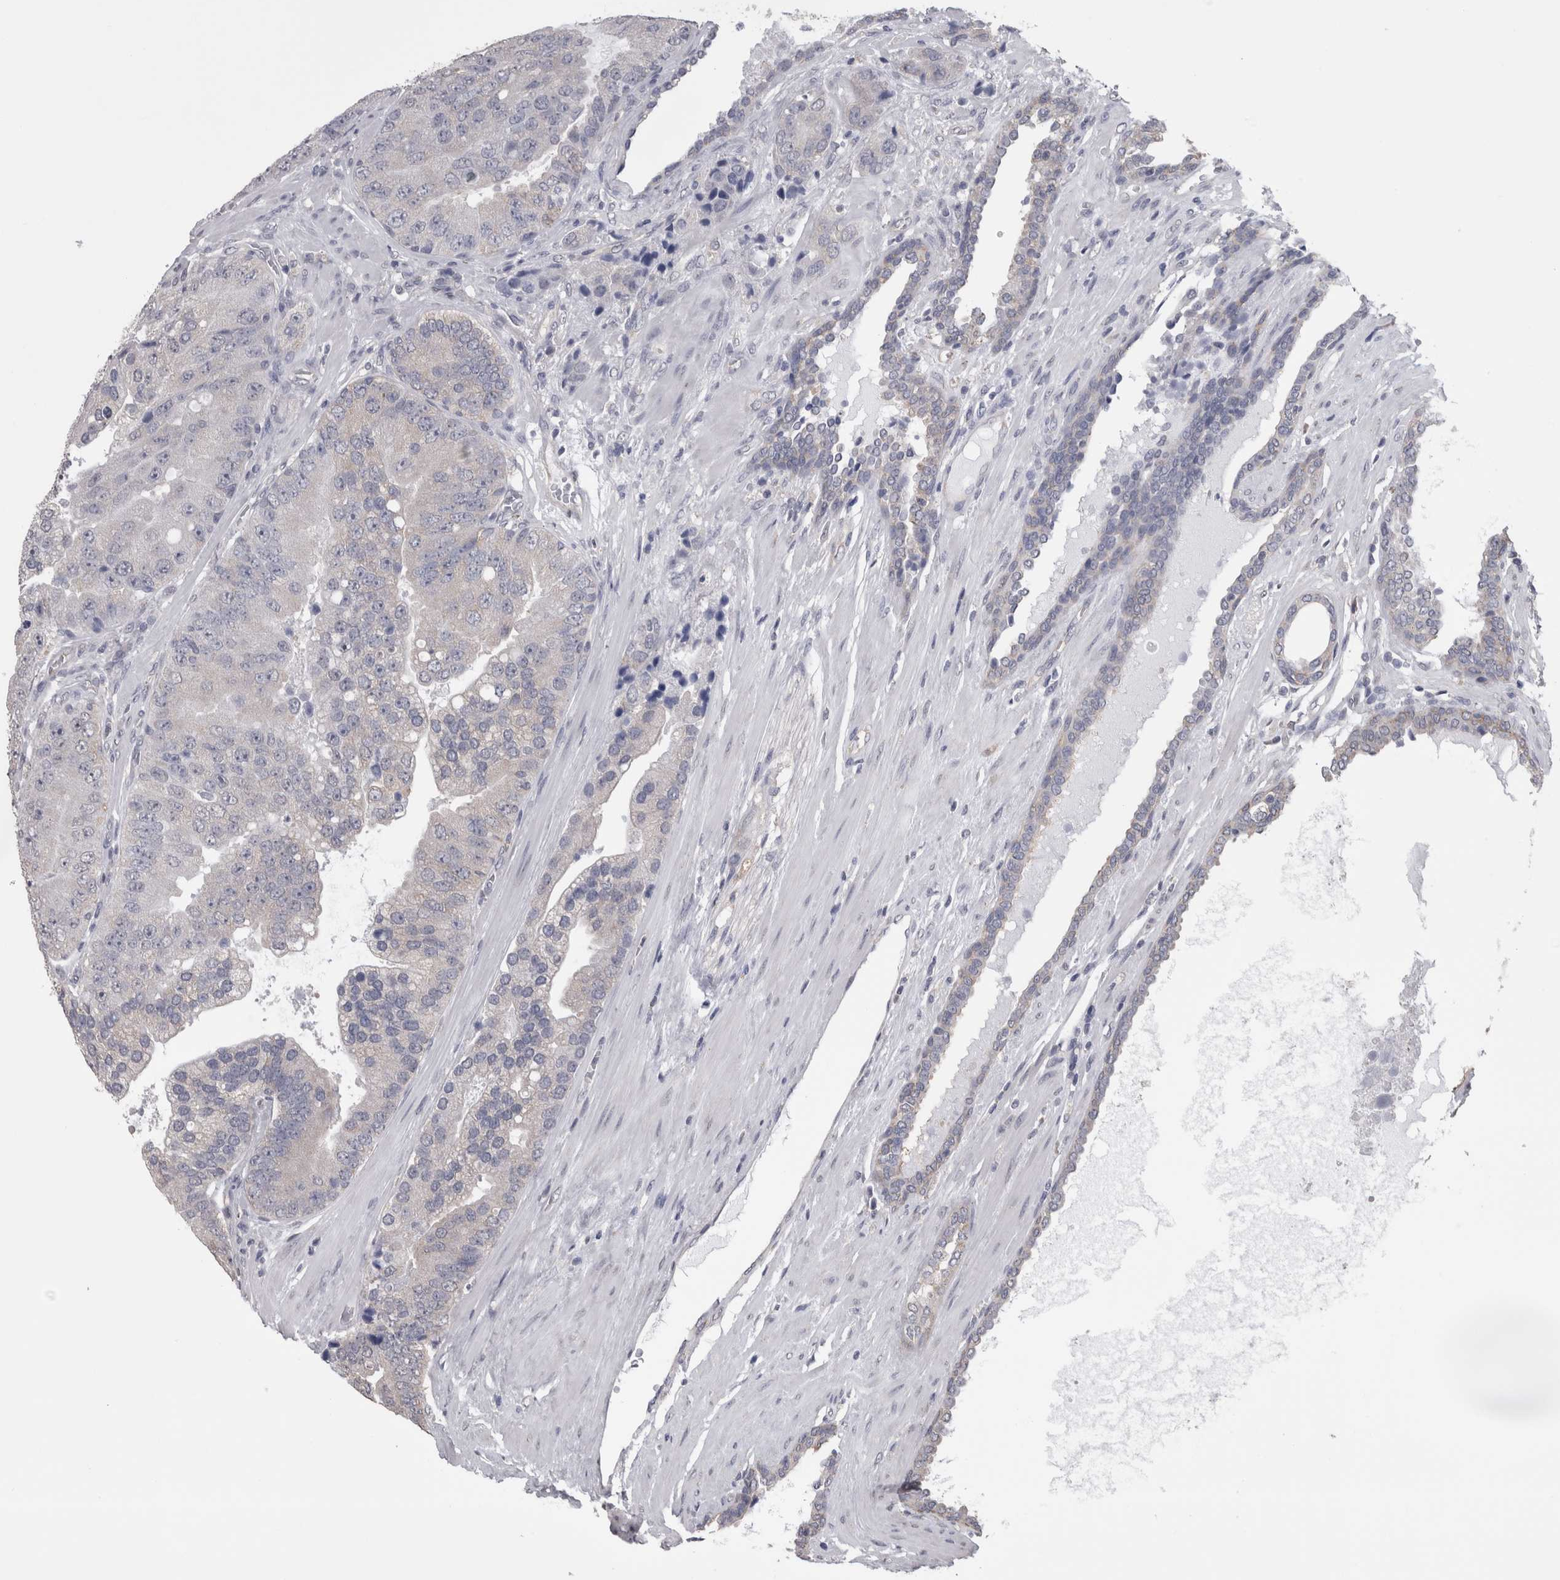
{"staining": {"intensity": "negative", "quantity": "none", "location": "none"}, "tissue": "prostate cancer", "cell_type": "Tumor cells", "image_type": "cancer", "snomed": [{"axis": "morphology", "description": "Adenocarcinoma, High grade"}, {"axis": "topography", "description": "Prostate"}], "caption": "The immunohistochemistry (IHC) image has no significant expression in tumor cells of prostate cancer tissue.", "gene": "DDX6", "patient": {"sex": "male", "age": 70}}